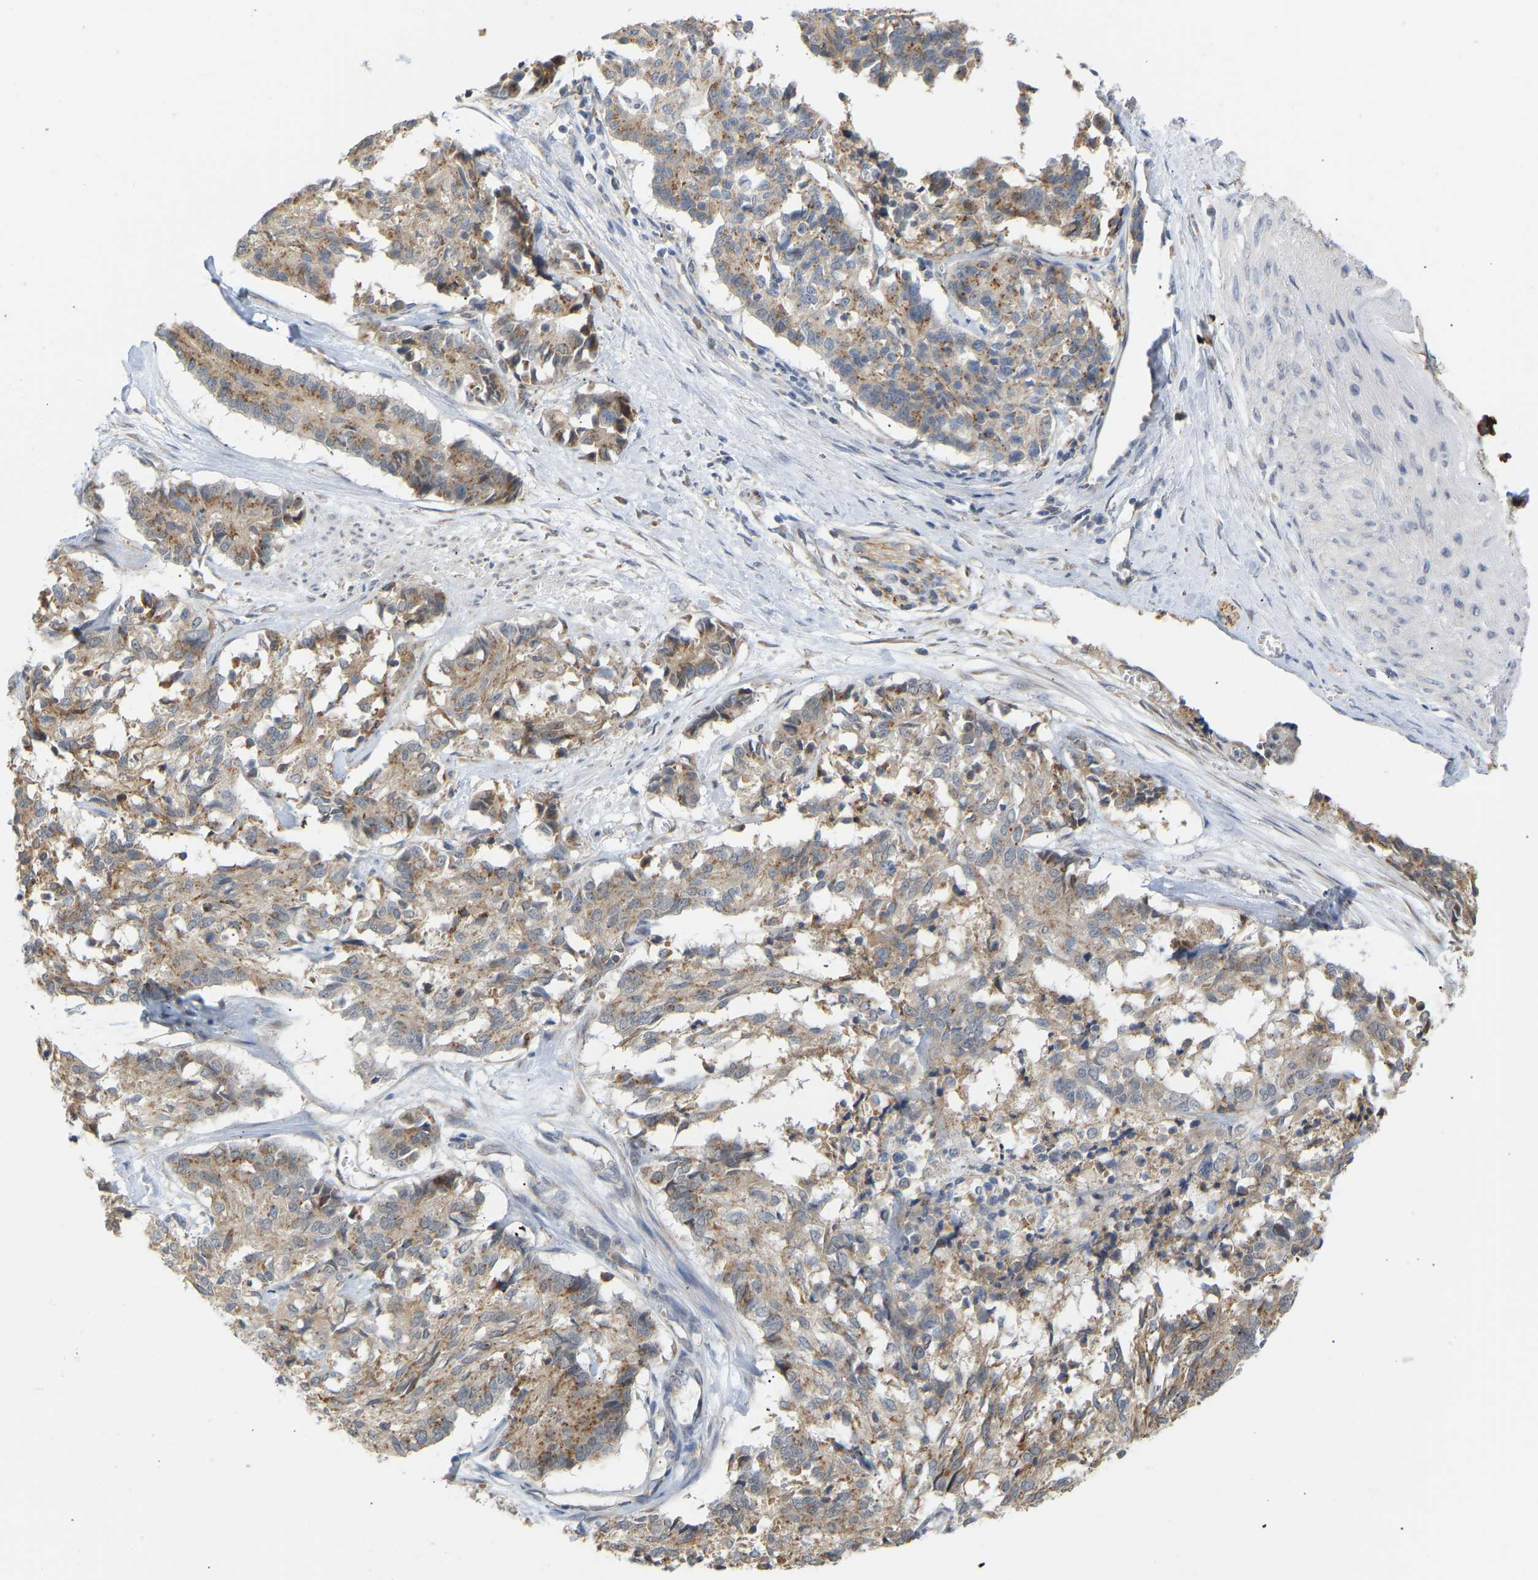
{"staining": {"intensity": "weak", "quantity": ">75%", "location": "cytoplasmic/membranous"}, "tissue": "cervical cancer", "cell_type": "Tumor cells", "image_type": "cancer", "snomed": [{"axis": "morphology", "description": "Squamous cell carcinoma, NOS"}, {"axis": "topography", "description": "Cervix"}], "caption": "An immunohistochemistry histopathology image of neoplastic tissue is shown. Protein staining in brown labels weak cytoplasmic/membranous positivity in squamous cell carcinoma (cervical) within tumor cells.", "gene": "BEND3", "patient": {"sex": "female", "age": 35}}